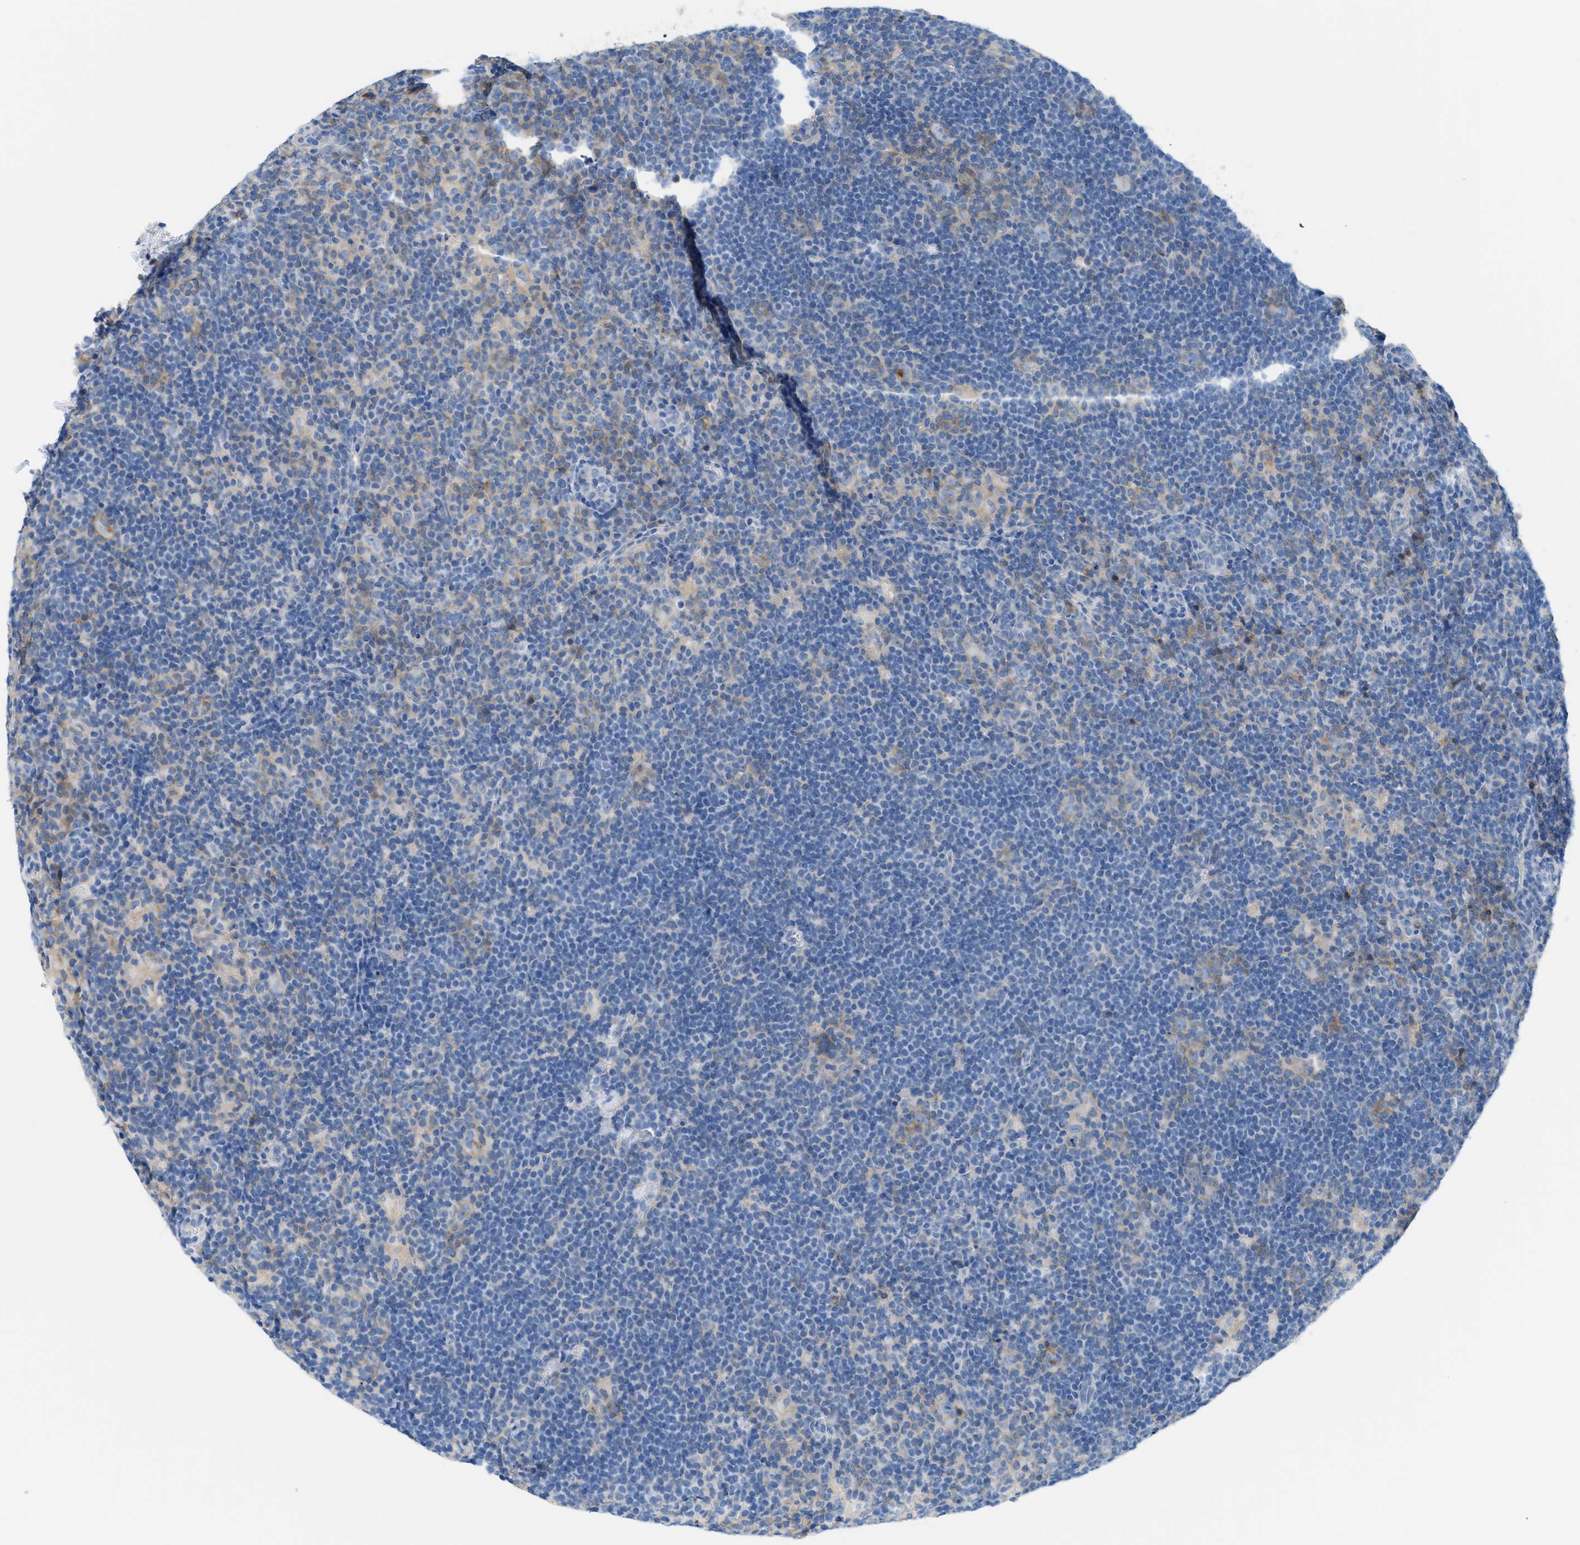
{"staining": {"intensity": "negative", "quantity": "none", "location": "none"}, "tissue": "lymphoma", "cell_type": "Tumor cells", "image_type": "cancer", "snomed": [{"axis": "morphology", "description": "Hodgkin's disease, NOS"}, {"axis": "topography", "description": "Lymph node"}], "caption": "Immunohistochemical staining of human lymphoma shows no significant staining in tumor cells.", "gene": "SLC3A2", "patient": {"sex": "female", "age": 57}}